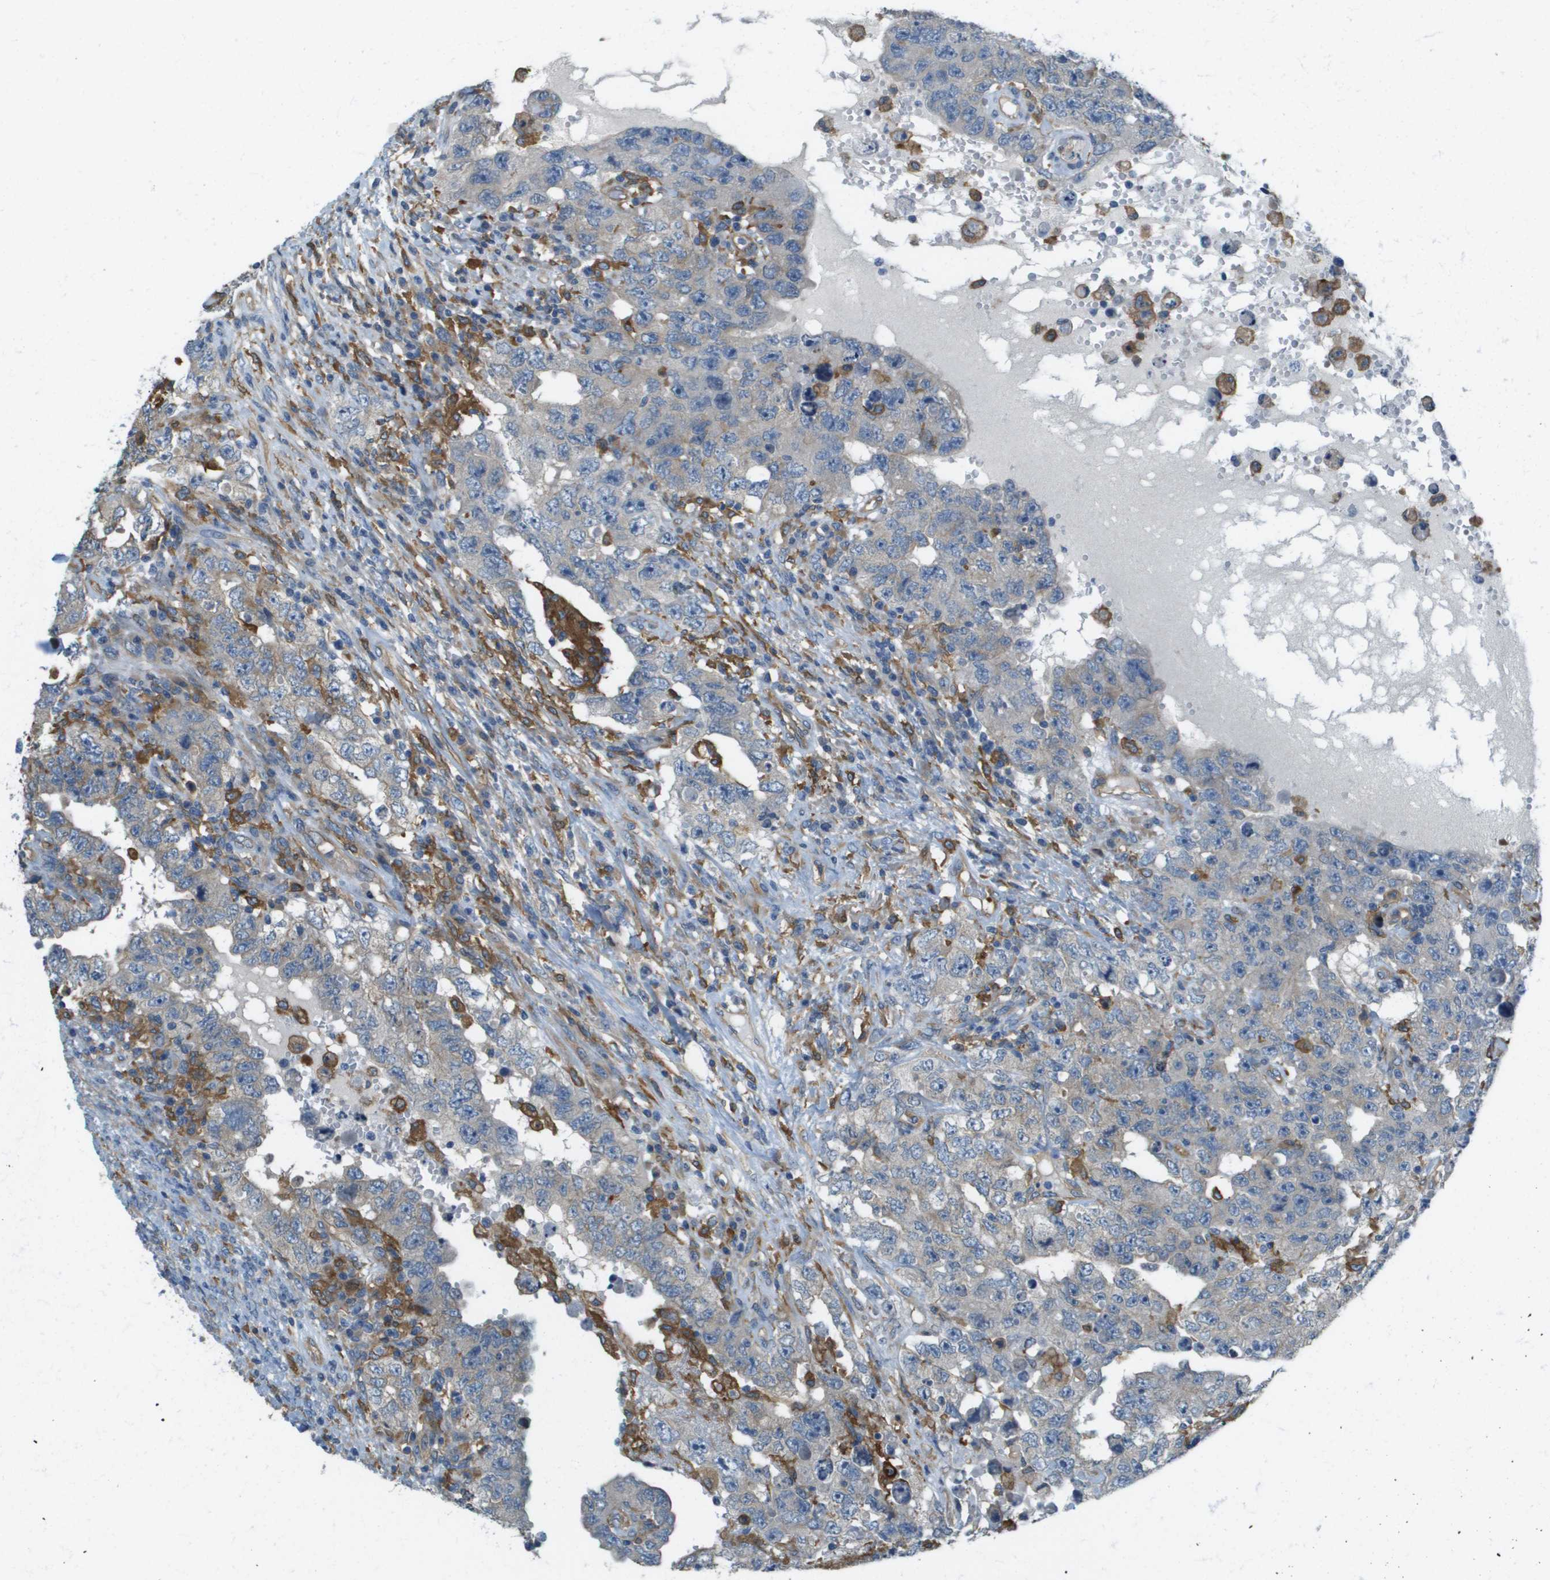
{"staining": {"intensity": "negative", "quantity": "none", "location": "none"}, "tissue": "testis cancer", "cell_type": "Tumor cells", "image_type": "cancer", "snomed": [{"axis": "morphology", "description": "Carcinoma, Embryonal, NOS"}, {"axis": "topography", "description": "Testis"}], "caption": "This is an immunohistochemistry (IHC) micrograph of embryonal carcinoma (testis). There is no staining in tumor cells.", "gene": "CORO1B", "patient": {"sex": "male", "age": 26}}